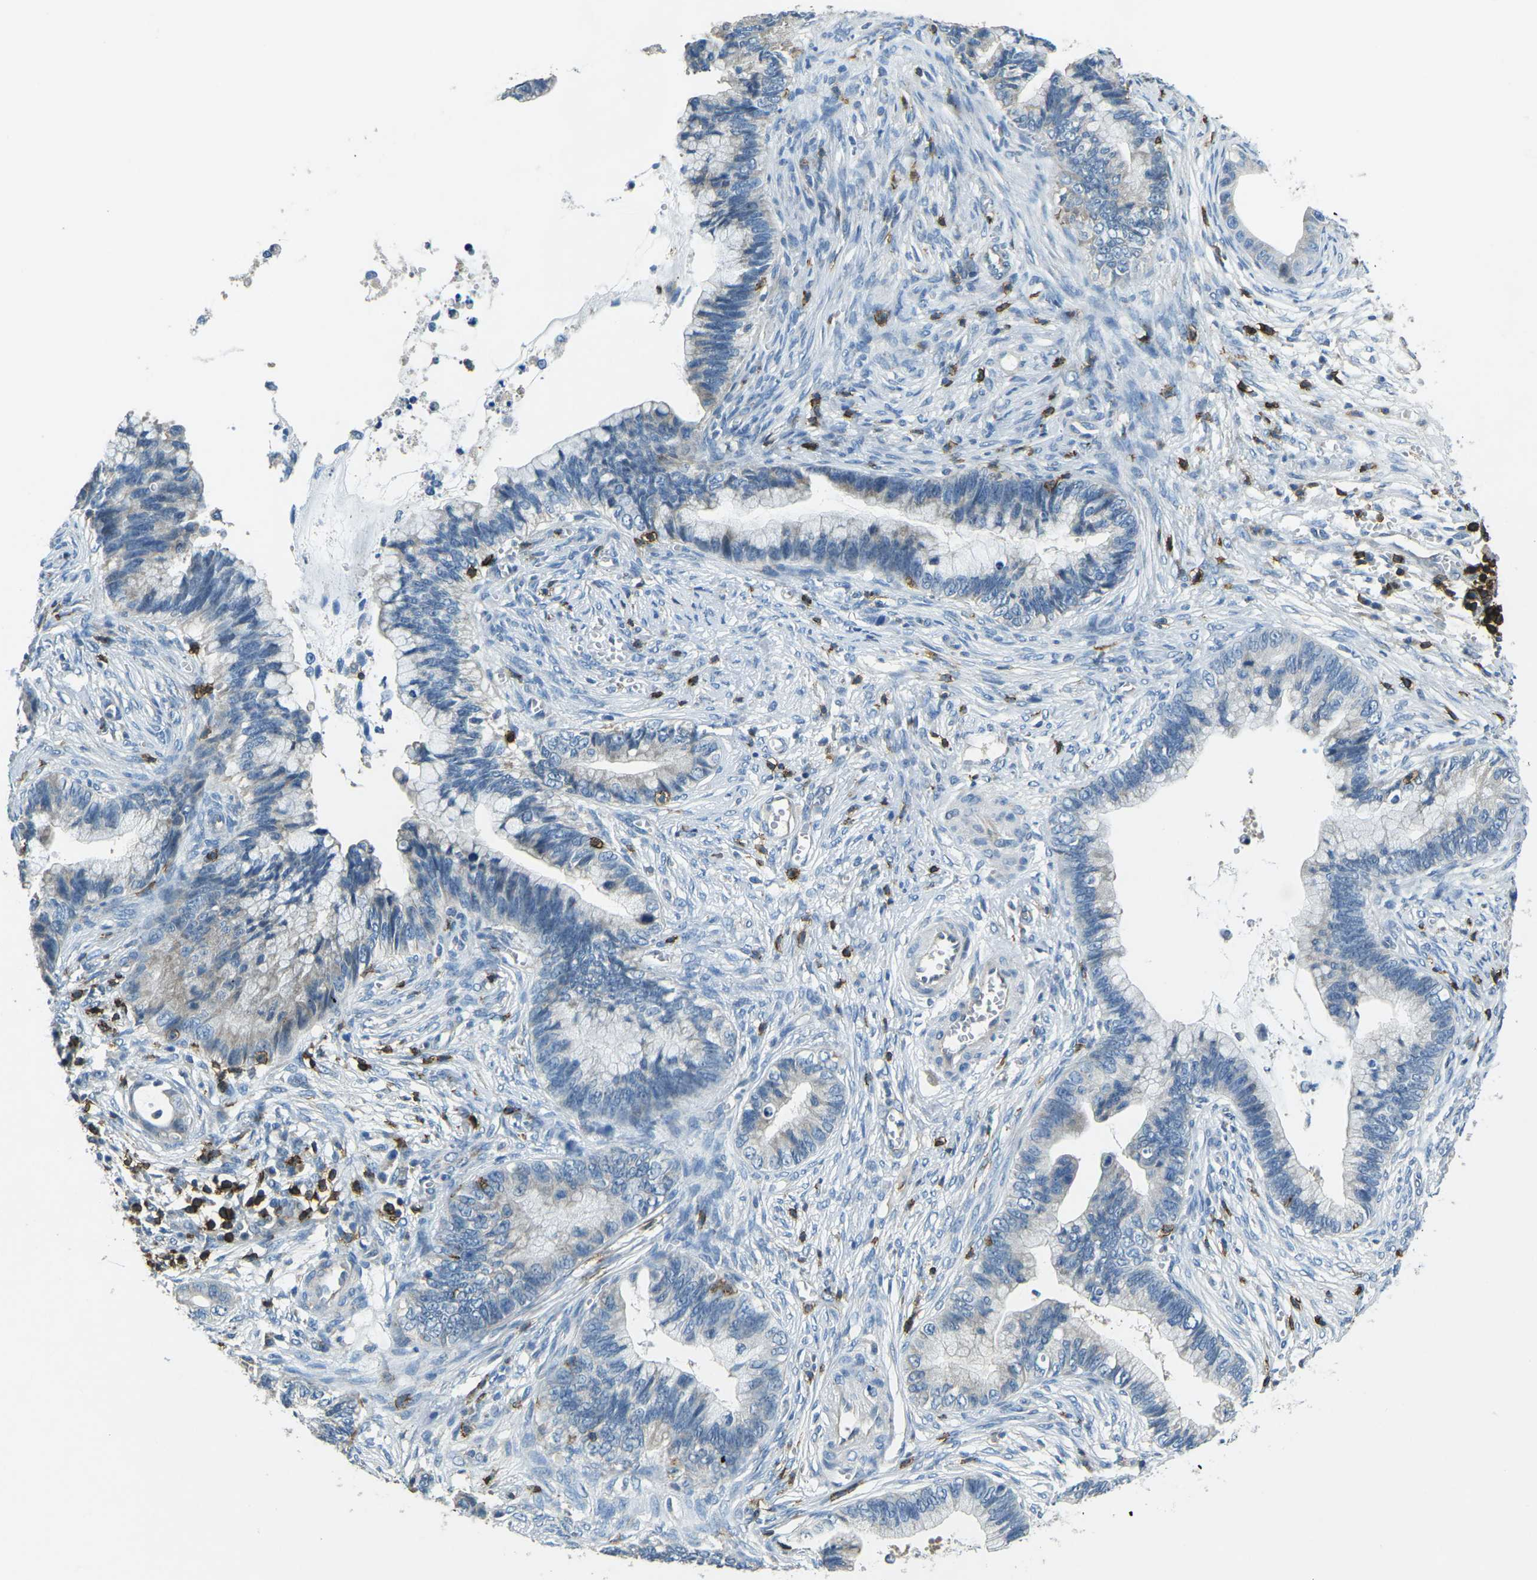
{"staining": {"intensity": "negative", "quantity": "none", "location": "none"}, "tissue": "cervical cancer", "cell_type": "Tumor cells", "image_type": "cancer", "snomed": [{"axis": "morphology", "description": "Adenocarcinoma, NOS"}, {"axis": "topography", "description": "Cervix"}], "caption": "DAB (3,3'-diaminobenzidine) immunohistochemical staining of human cervical cancer displays no significant expression in tumor cells.", "gene": "CD6", "patient": {"sex": "female", "age": 44}}